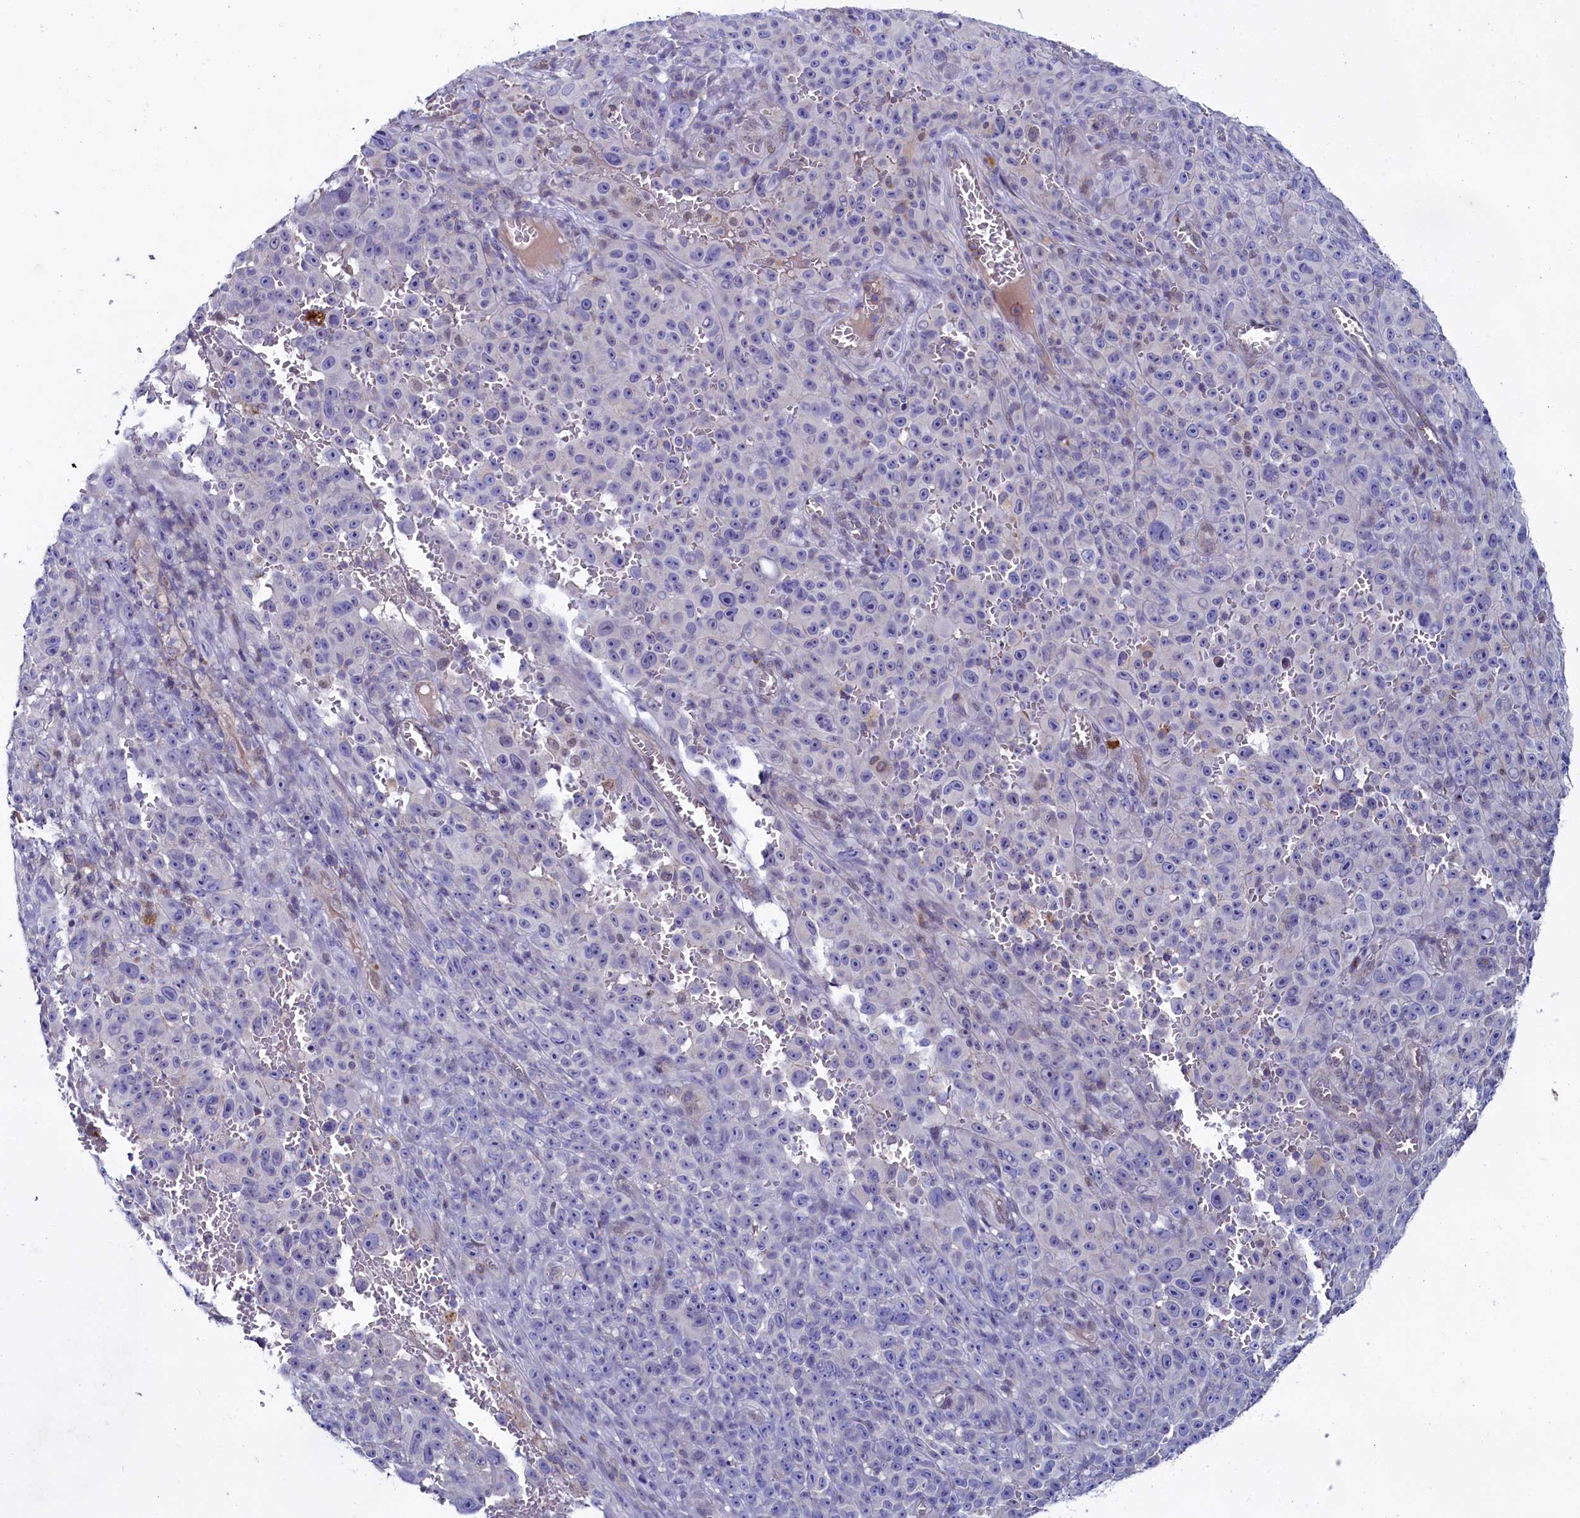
{"staining": {"intensity": "negative", "quantity": "none", "location": "none"}, "tissue": "melanoma", "cell_type": "Tumor cells", "image_type": "cancer", "snomed": [{"axis": "morphology", "description": "Malignant melanoma, NOS"}, {"axis": "topography", "description": "Skin"}], "caption": "Tumor cells show no significant expression in melanoma.", "gene": "ASTE1", "patient": {"sex": "female", "age": 82}}